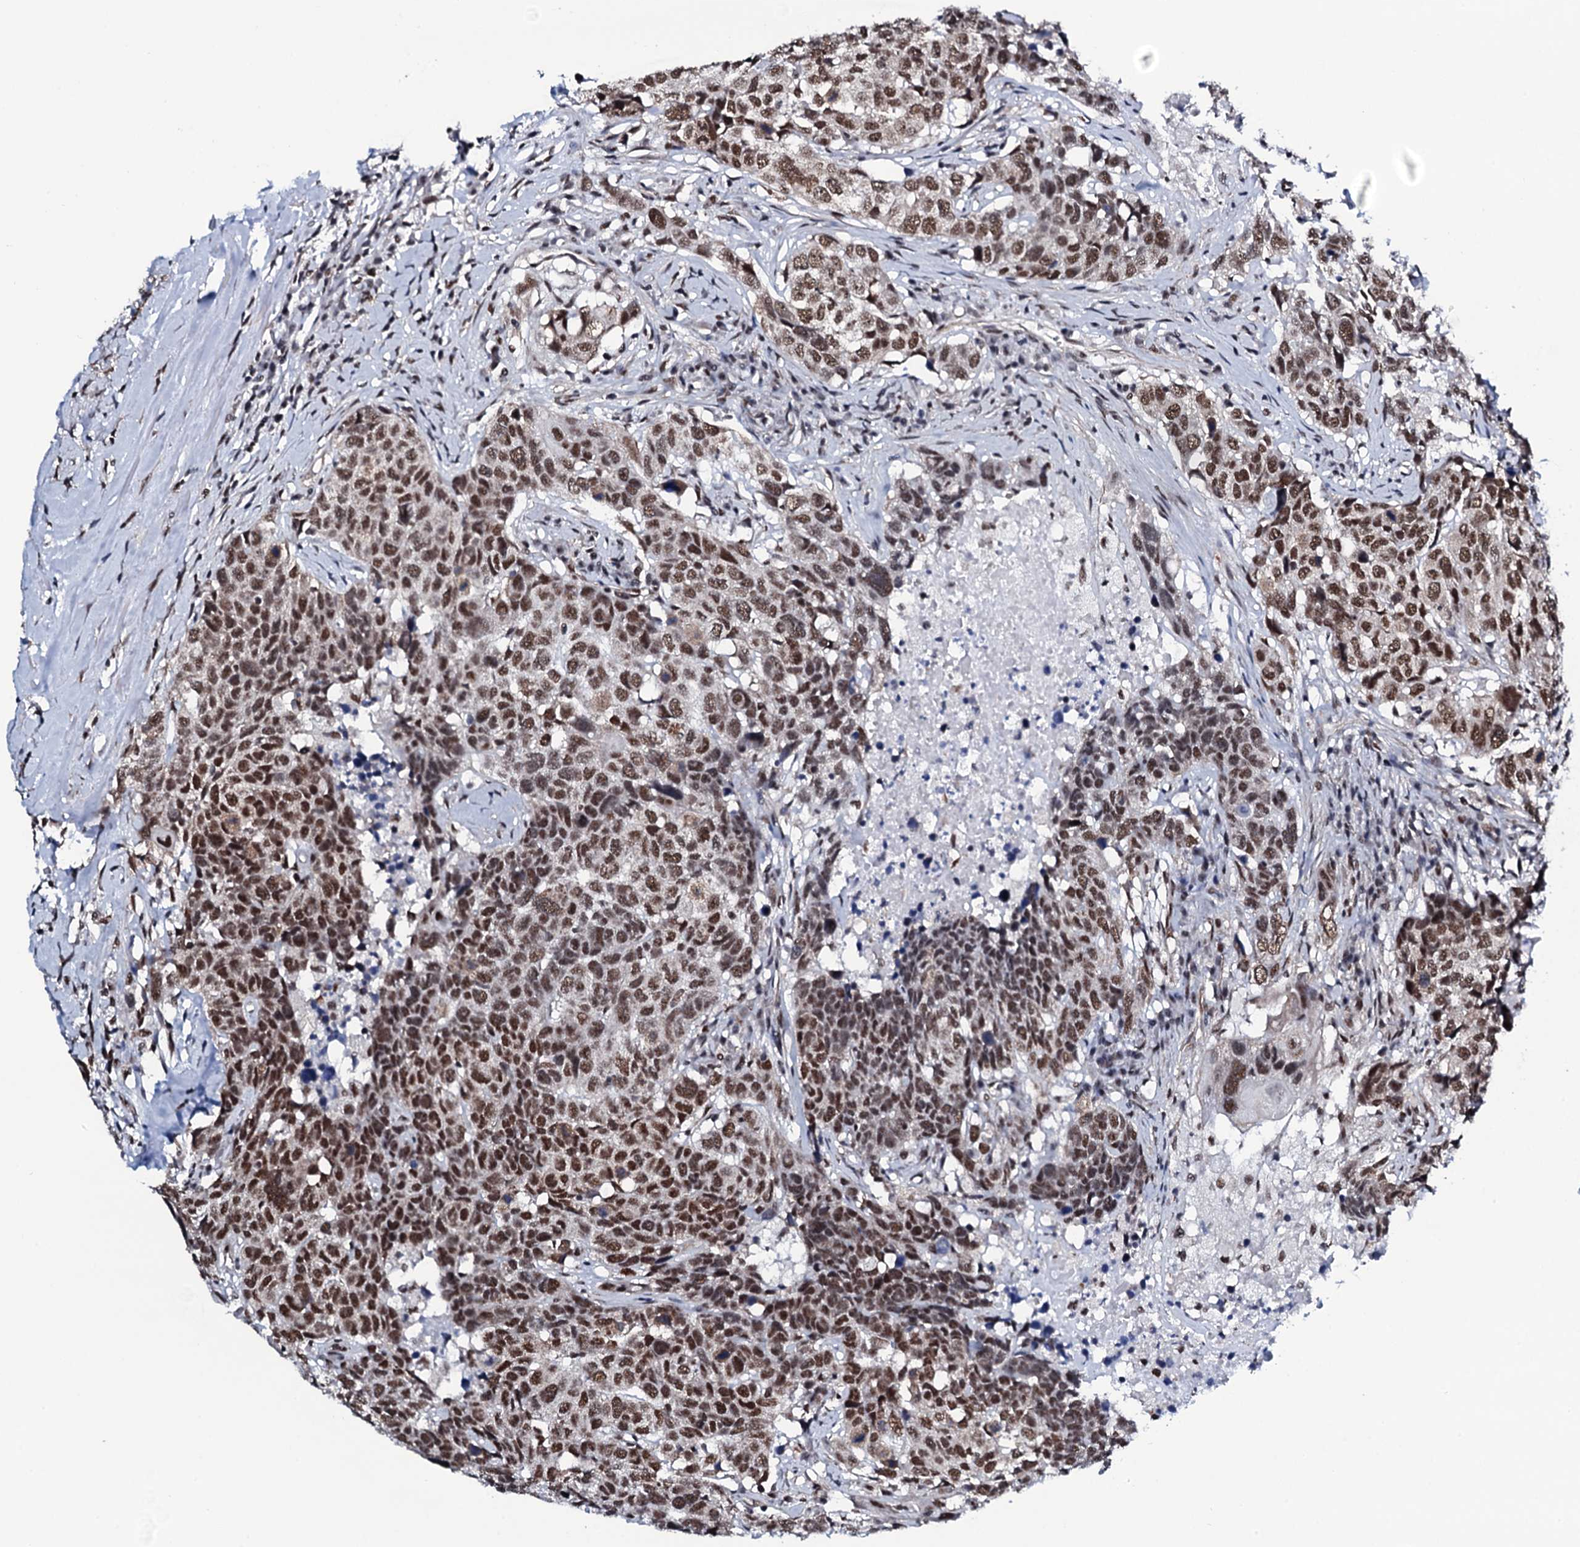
{"staining": {"intensity": "moderate", "quantity": ">75%", "location": "nuclear"}, "tissue": "head and neck cancer", "cell_type": "Tumor cells", "image_type": "cancer", "snomed": [{"axis": "morphology", "description": "Squamous cell carcinoma, NOS"}, {"axis": "topography", "description": "Head-Neck"}], "caption": "IHC micrograph of neoplastic tissue: human head and neck cancer stained using immunohistochemistry (IHC) shows medium levels of moderate protein expression localized specifically in the nuclear of tumor cells, appearing as a nuclear brown color.", "gene": "CWC15", "patient": {"sex": "male", "age": 66}}